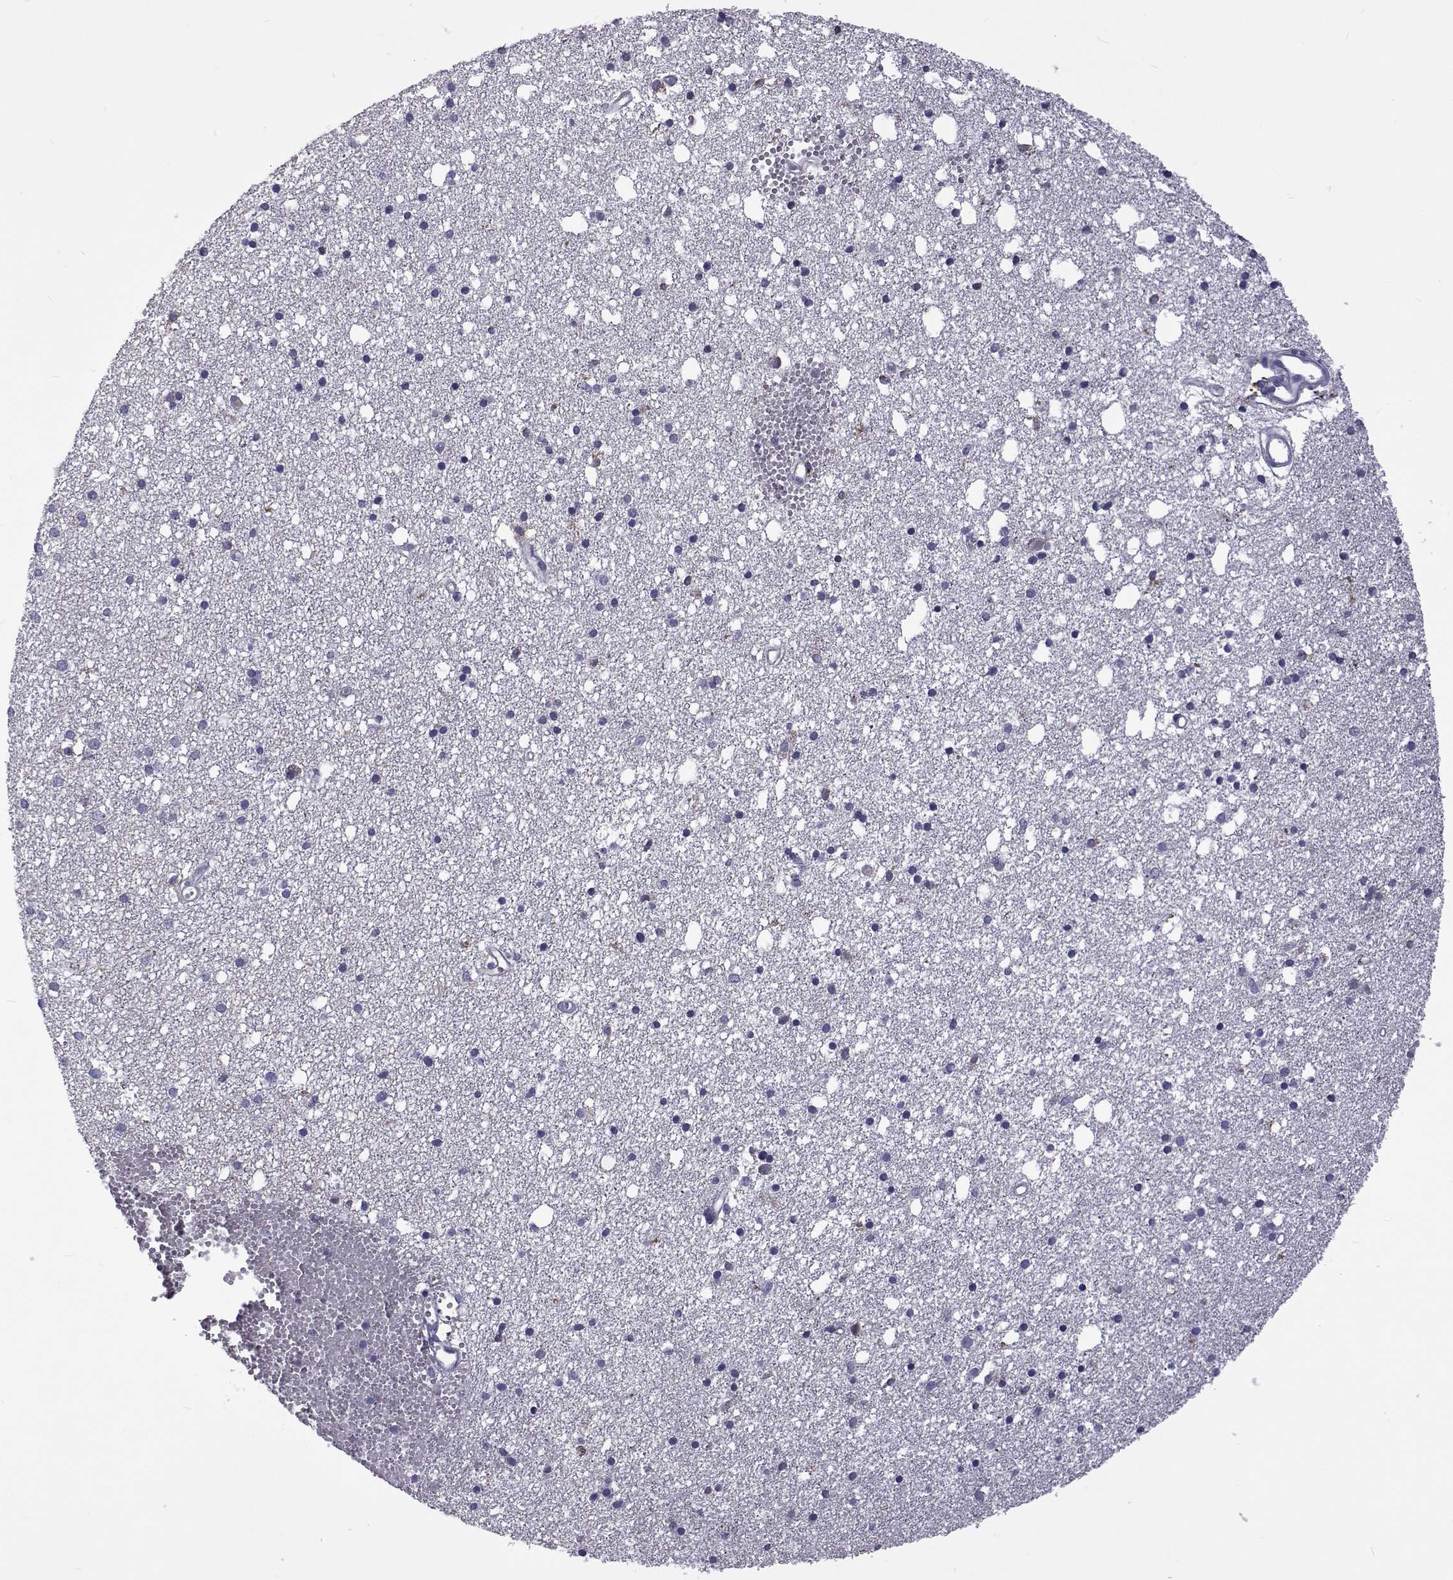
{"staining": {"intensity": "negative", "quantity": "none", "location": "none"}, "tissue": "cerebral cortex", "cell_type": "Endothelial cells", "image_type": "normal", "snomed": [{"axis": "morphology", "description": "Normal tissue, NOS"}, {"axis": "morphology", "description": "Glioma, malignant, High grade"}, {"axis": "topography", "description": "Cerebral cortex"}], "caption": "Immunohistochemistry histopathology image of unremarkable human cerebral cortex stained for a protein (brown), which shows no expression in endothelial cells. Brightfield microscopy of immunohistochemistry (IHC) stained with DAB (brown) and hematoxylin (blue), captured at high magnification.", "gene": "TCF15", "patient": {"sex": "male", "age": 71}}